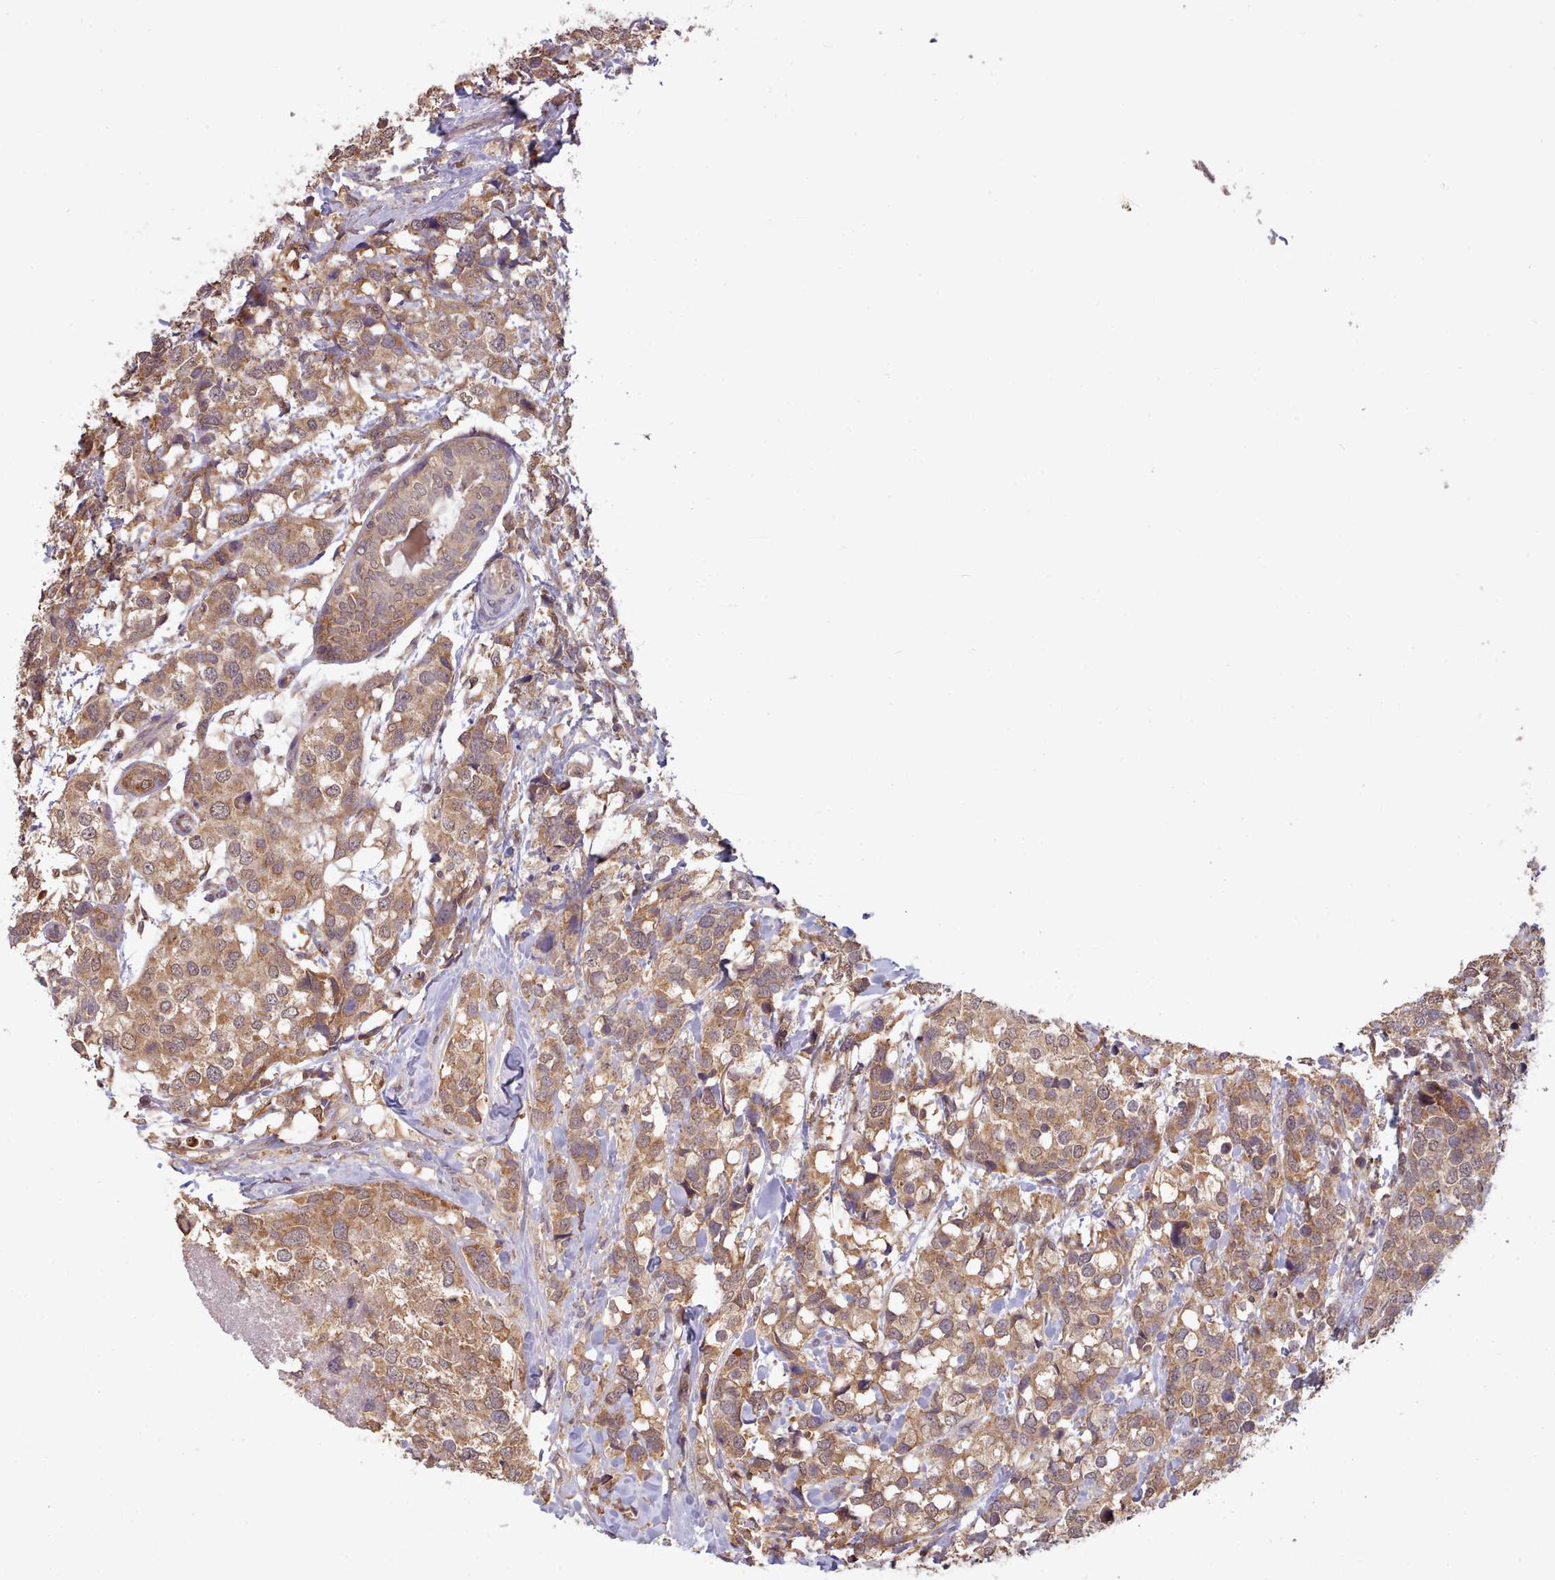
{"staining": {"intensity": "moderate", "quantity": ">75%", "location": "cytoplasmic/membranous"}, "tissue": "breast cancer", "cell_type": "Tumor cells", "image_type": "cancer", "snomed": [{"axis": "morphology", "description": "Lobular carcinoma"}, {"axis": "topography", "description": "Breast"}], "caption": "Immunohistochemistry (IHC) of breast lobular carcinoma exhibits medium levels of moderate cytoplasmic/membranous staining in about >75% of tumor cells.", "gene": "PIP4P1", "patient": {"sex": "female", "age": 59}}